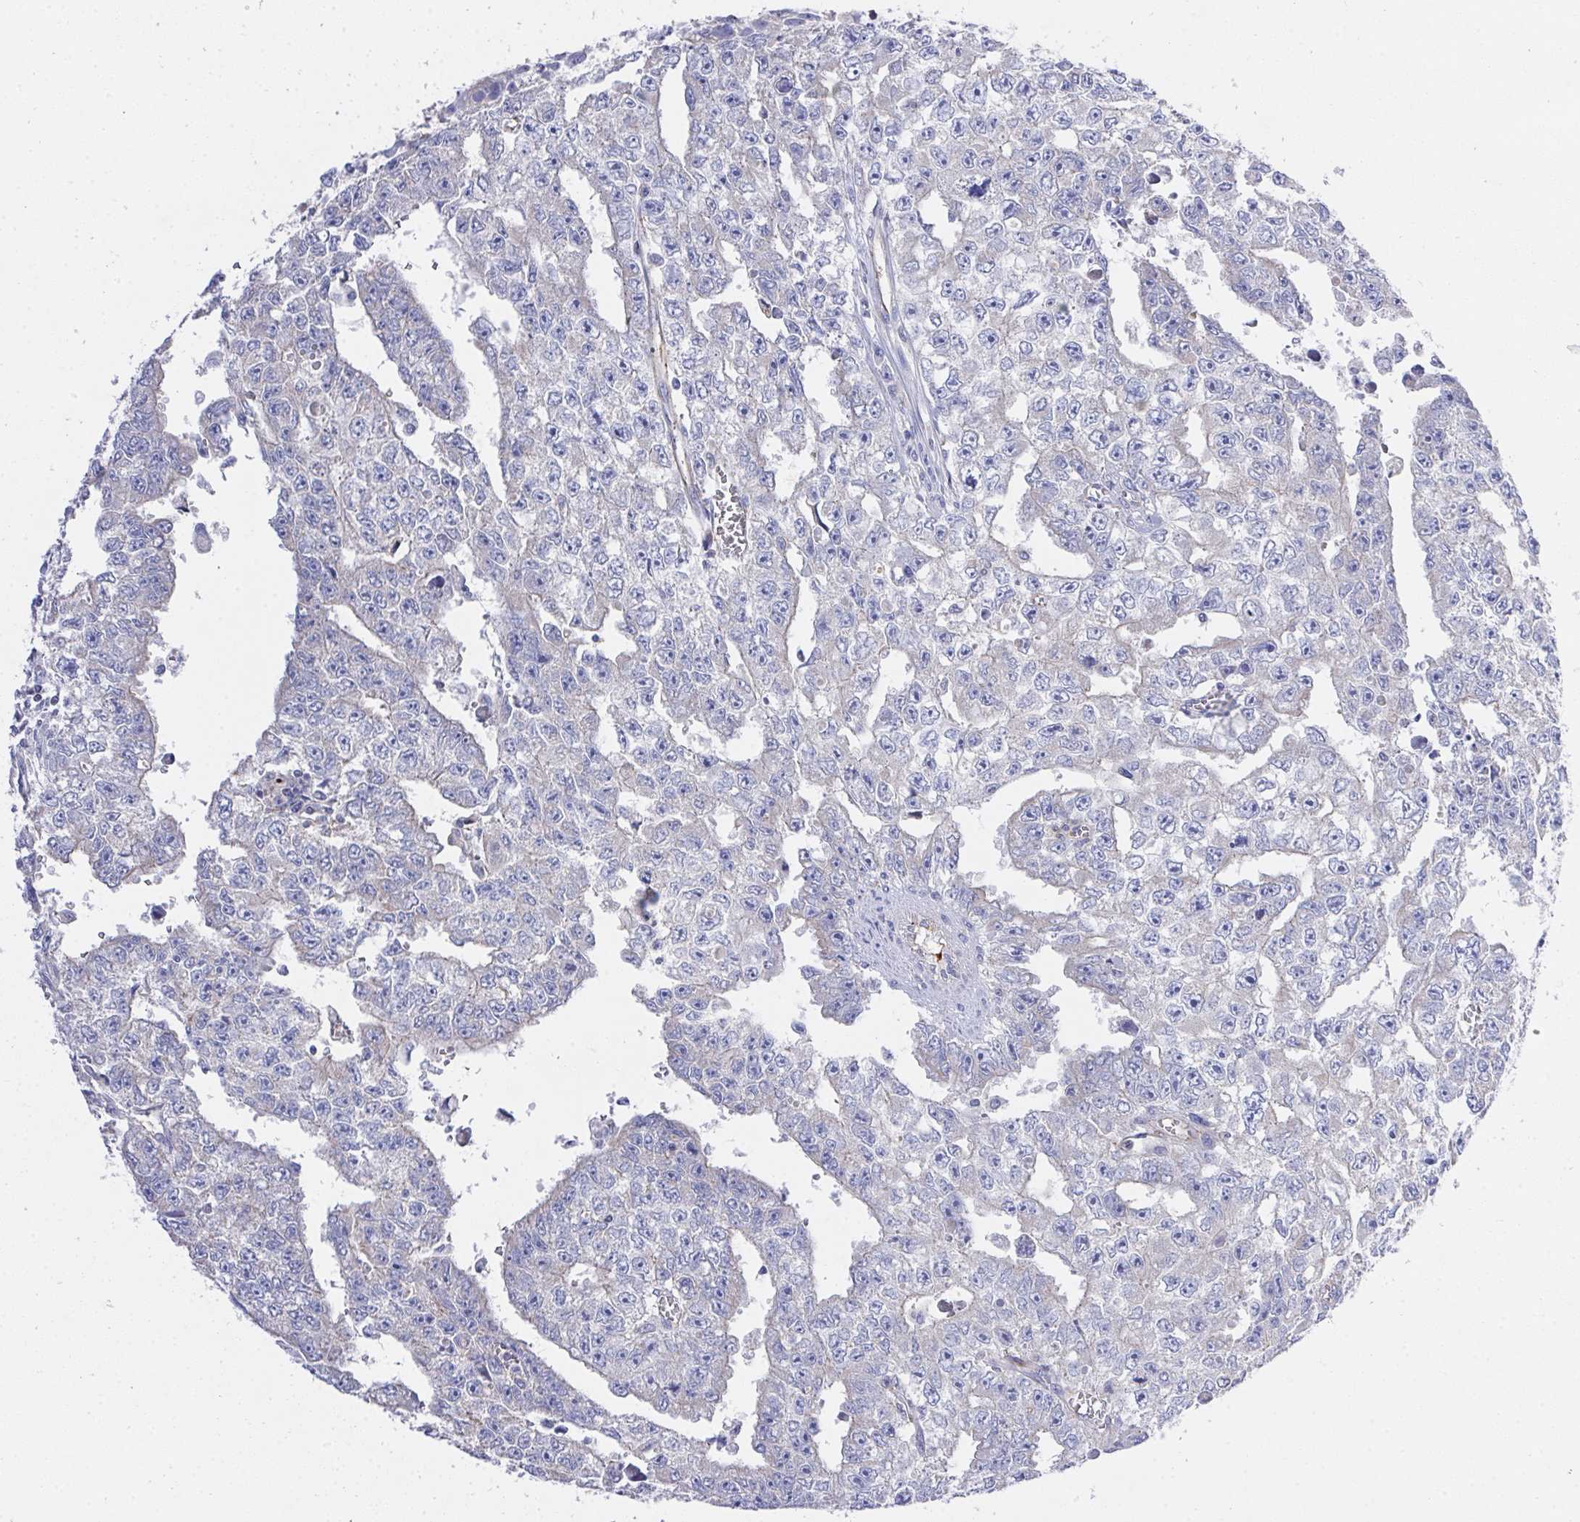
{"staining": {"intensity": "negative", "quantity": "none", "location": "none"}, "tissue": "testis cancer", "cell_type": "Tumor cells", "image_type": "cancer", "snomed": [{"axis": "morphology", "description": "Carcinoma, Embryonal, NOS"}, {"axis": "morphology", "description": "Teratoma, malignant, NOS"}, {"axis": "topography", "description": "Testis"}], "caption": "This image is of embryonal carcinoma (testis) stained with IHC to label a protein in brown with the nuclei are counter-stained blue. There is no positivity in tumor cells.", "gene": "PRG3", "patient": {"sex": "male", "age": 24}}